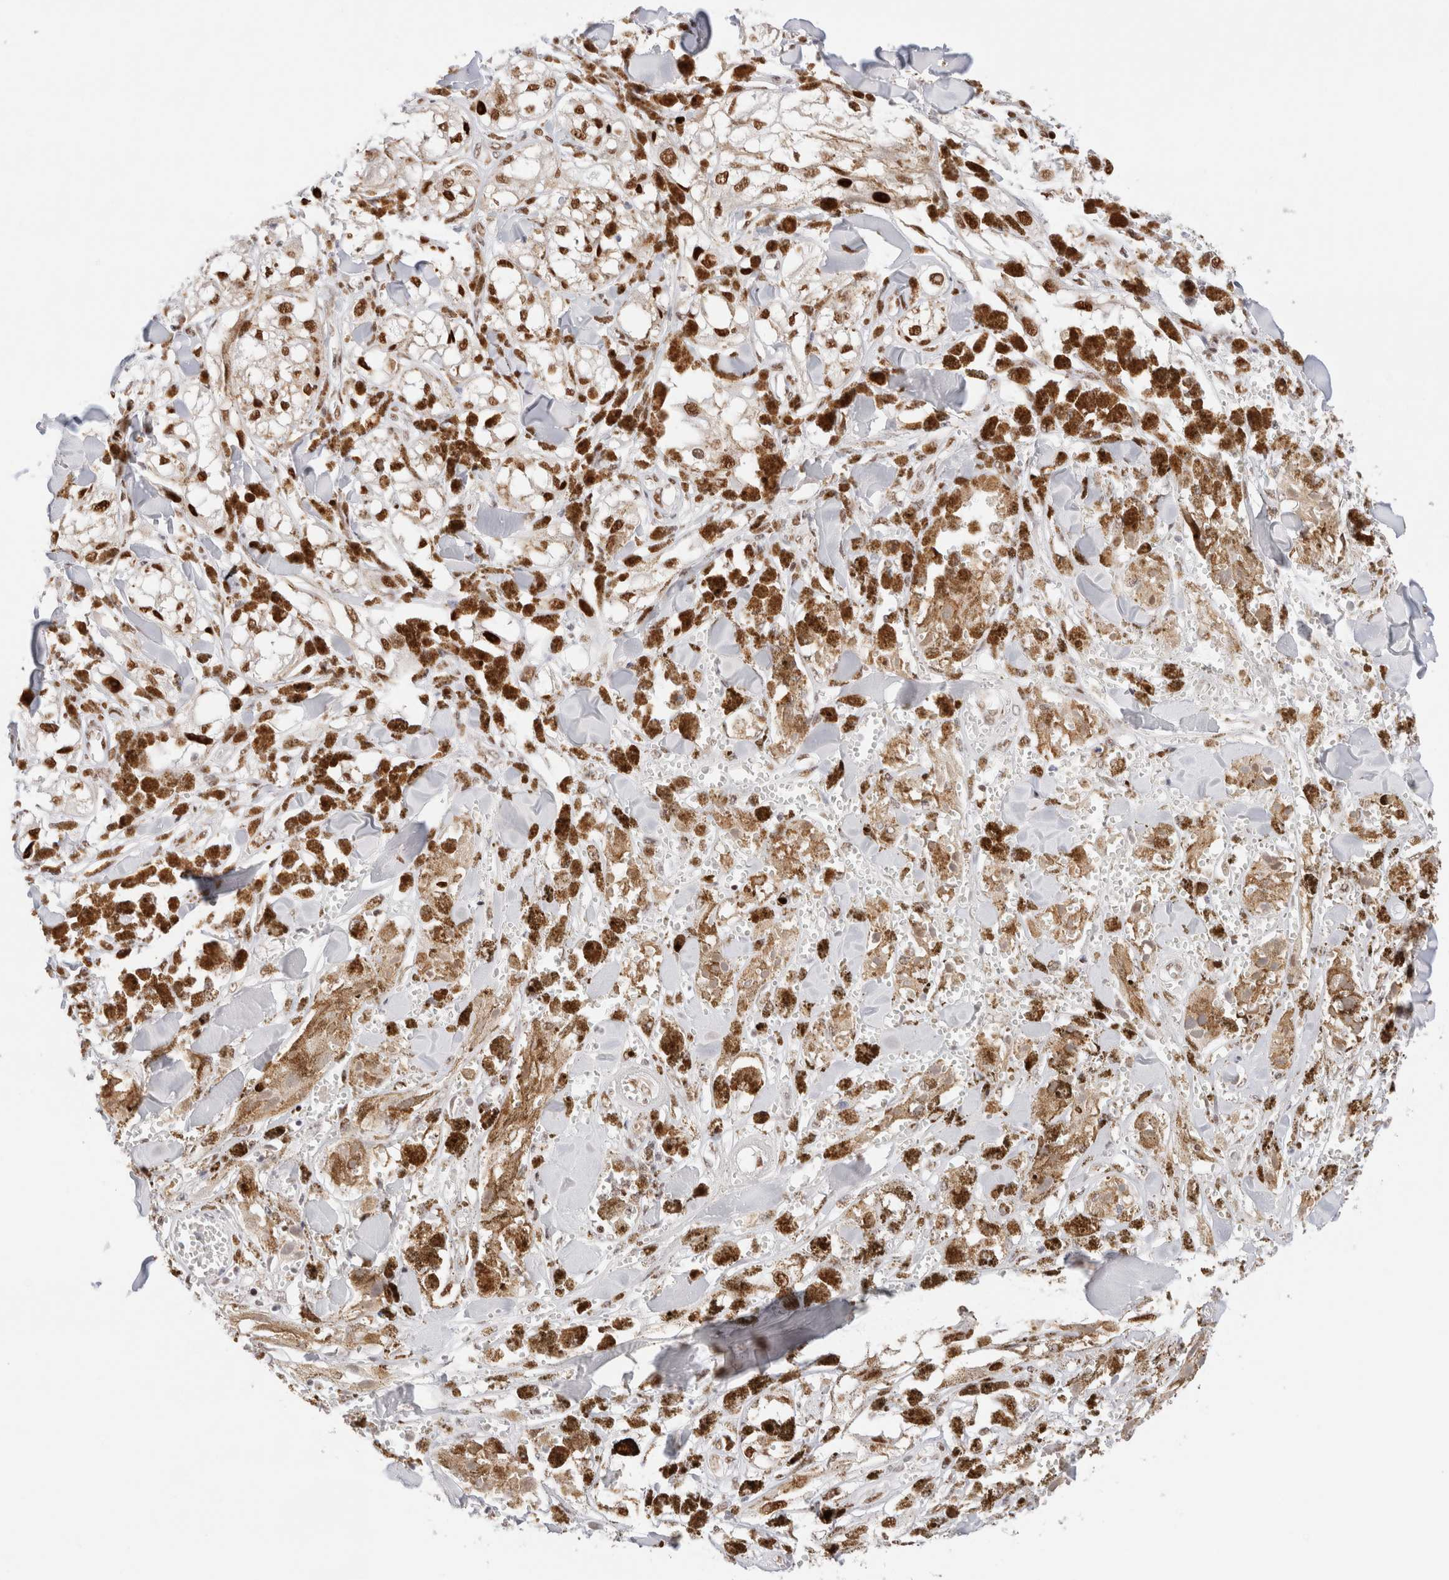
{"staining": {"intensity": "strong", "quantity": ">75%", "location": "nuclear"}, "tissue": "melanoma", "cell_type": "Tumor cells", "image_type": "cancer", "snomed": [{"axis": "morphology", "description": "Malignant melanoma, NOS"}, {"axis": "topography", "description": "Skin"}], "caption": "Protein expression analysis of melanoma shows strong nuclear staining in approximately >75% of tumor cells.", "gene": "ZNF282", "patient": {"sex": "male", "age": 88}}